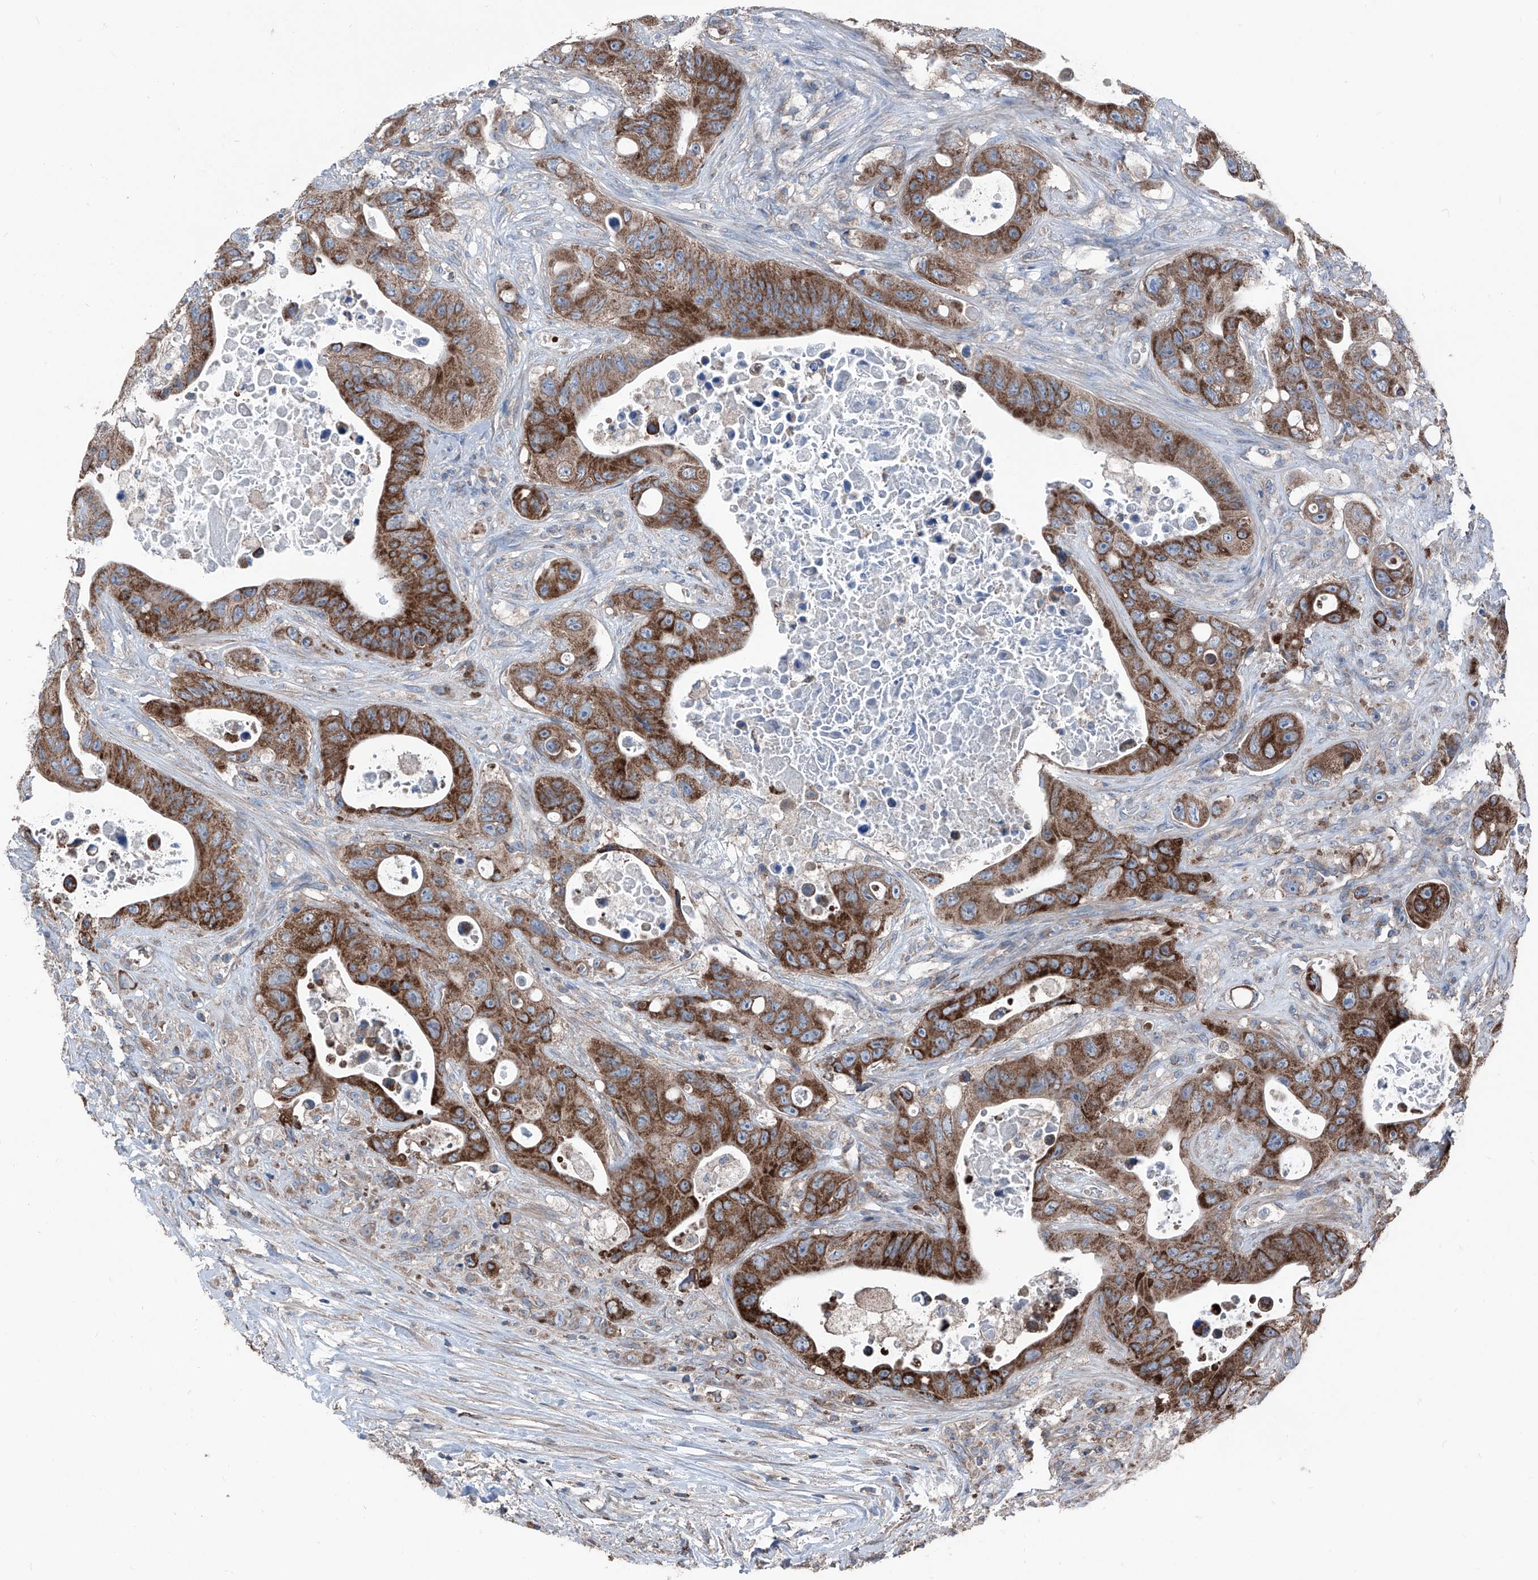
{"staining": {"intensity": "strong", "quantity": ">75%", "location": "cytoplasmic/membranous"}, "tissue": "colorectal cancer", "cell_type": "Tumor cells", "image_type": "cancer", "snomed": [{"axis": "morphology", "description": "Adenocarcinoma, NOS"}, {"axis": "topography", "description": "Colon"}], "caption": "Immunohistochemistry image of neoplastic tissue: human colorectal adenocarcinoma stained using immunohistochemistry (IHC) exhibits high levels of strong protein expression localized specifically in the cytoplasmic/membranous of tumor cells, appearing as a cytoplasmic/membranous brown color.", "gene": "GPAT3", "patient": {"sex": "female", "age": 46}}